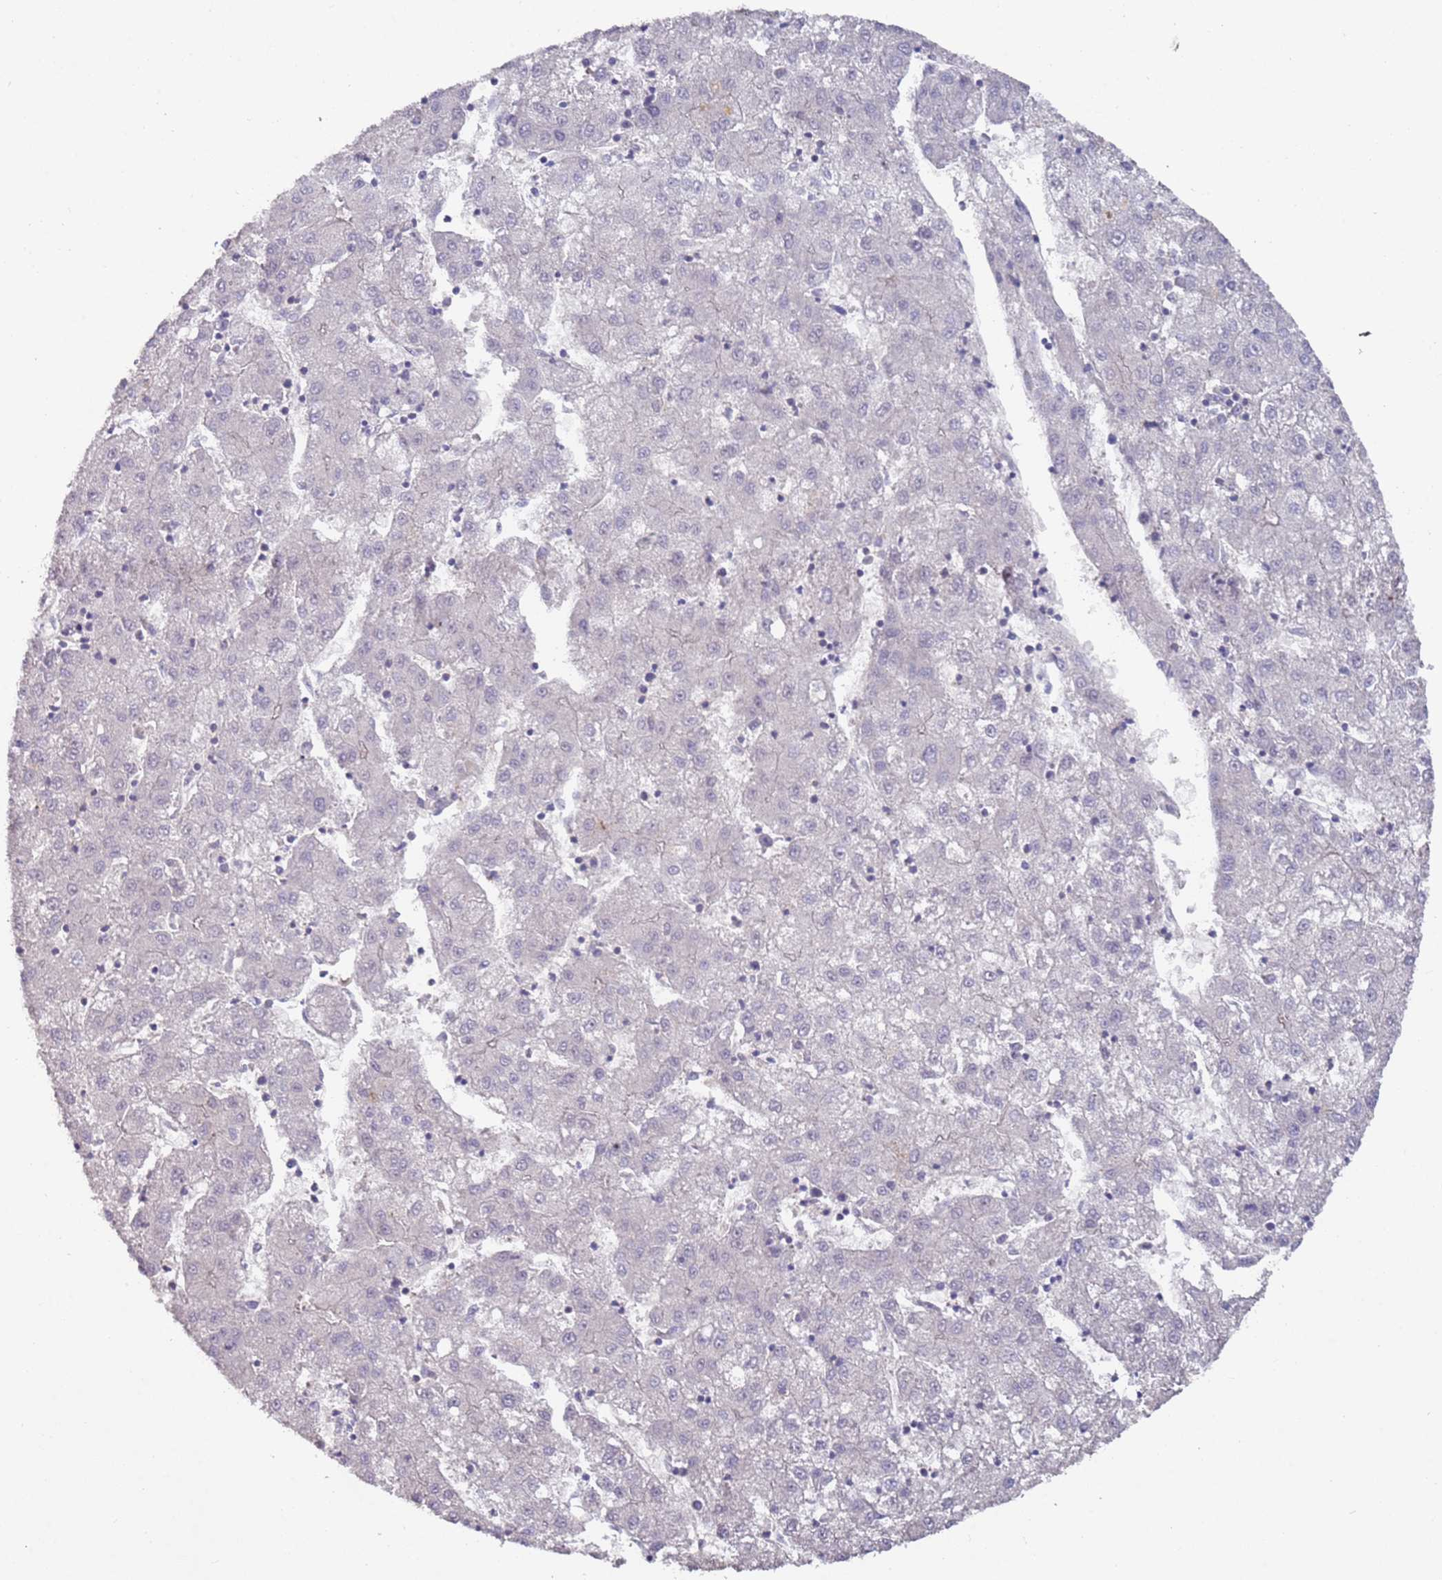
{"staining": {"intensity": "negative", "quantity": "none", "location": "none"}, "tissue": "liver cancer", "cell_type": "Tumor cells", "image_type": "cancer", "snomed": [{"axis": "morphology", "description": "Carcinoma, Hepatocellular, NOS"}, {"axis": "topography", "description": "Liver"}], "caption": "Micrograph shows no protein staining in tumor cells of liver hepatocellular carcinoma tissue.", "gene": "LACC1", "patient": {"sex": "male", "age": 72}}